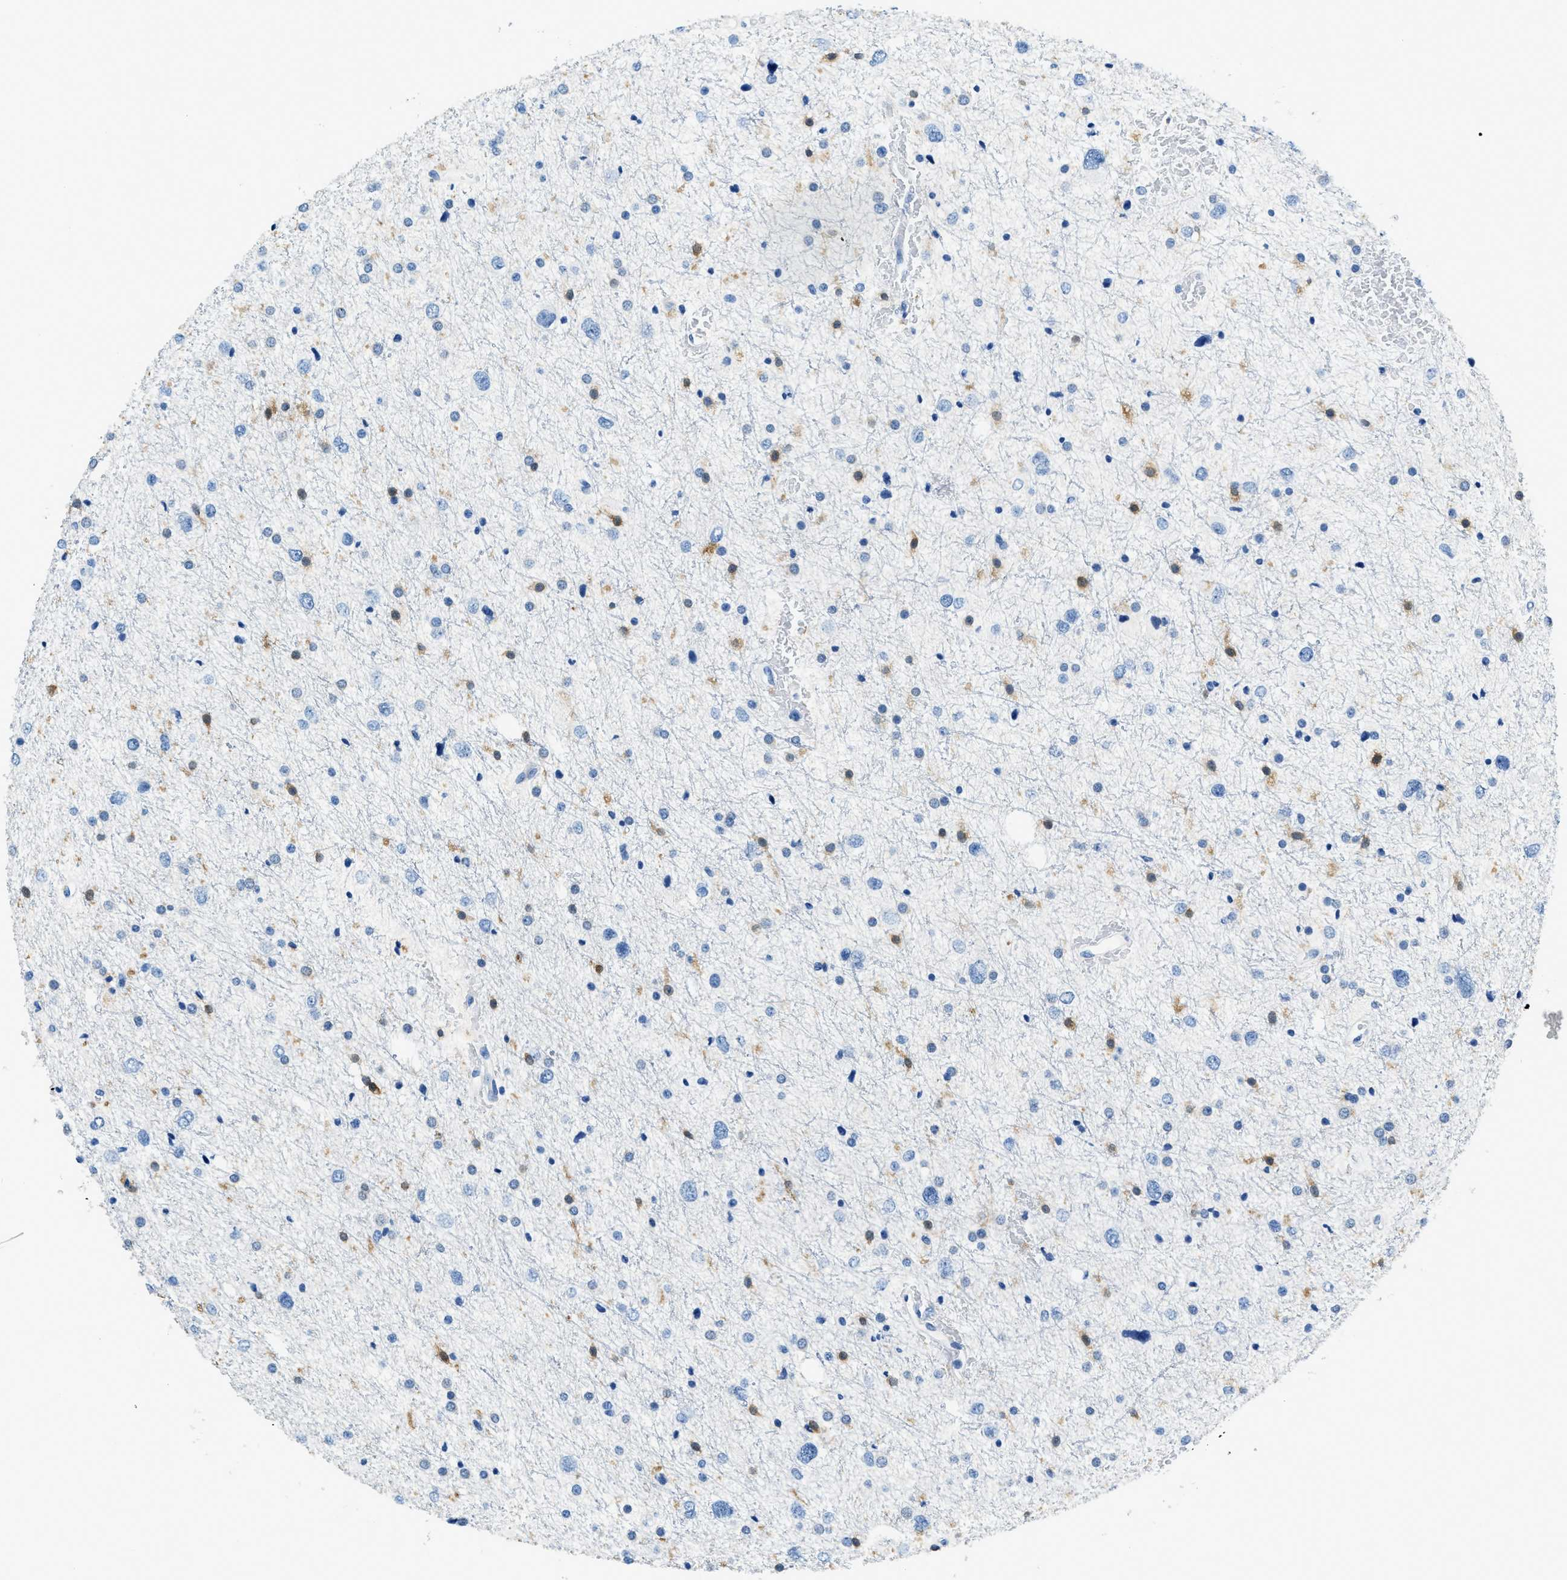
{"staining": {"intensity": "moderate", "quantity": "<25%", "location": "cytoplasmic/membranous"}, "tissue": "glioma", "cell_type": "Tumor cells", "image_type": "cancer", "snomed": [{"axis": "morphology", "description": "Glioma, malignant, Low grade"}, {"axis": "topography", "description": "Brain"}], "caption": "Moderate cytoplasmic/membranous staining is identified in about <25% of tumor cells in glioma.", "gene": "CAPG", "patient": {"sex": "female", "age": 37}}